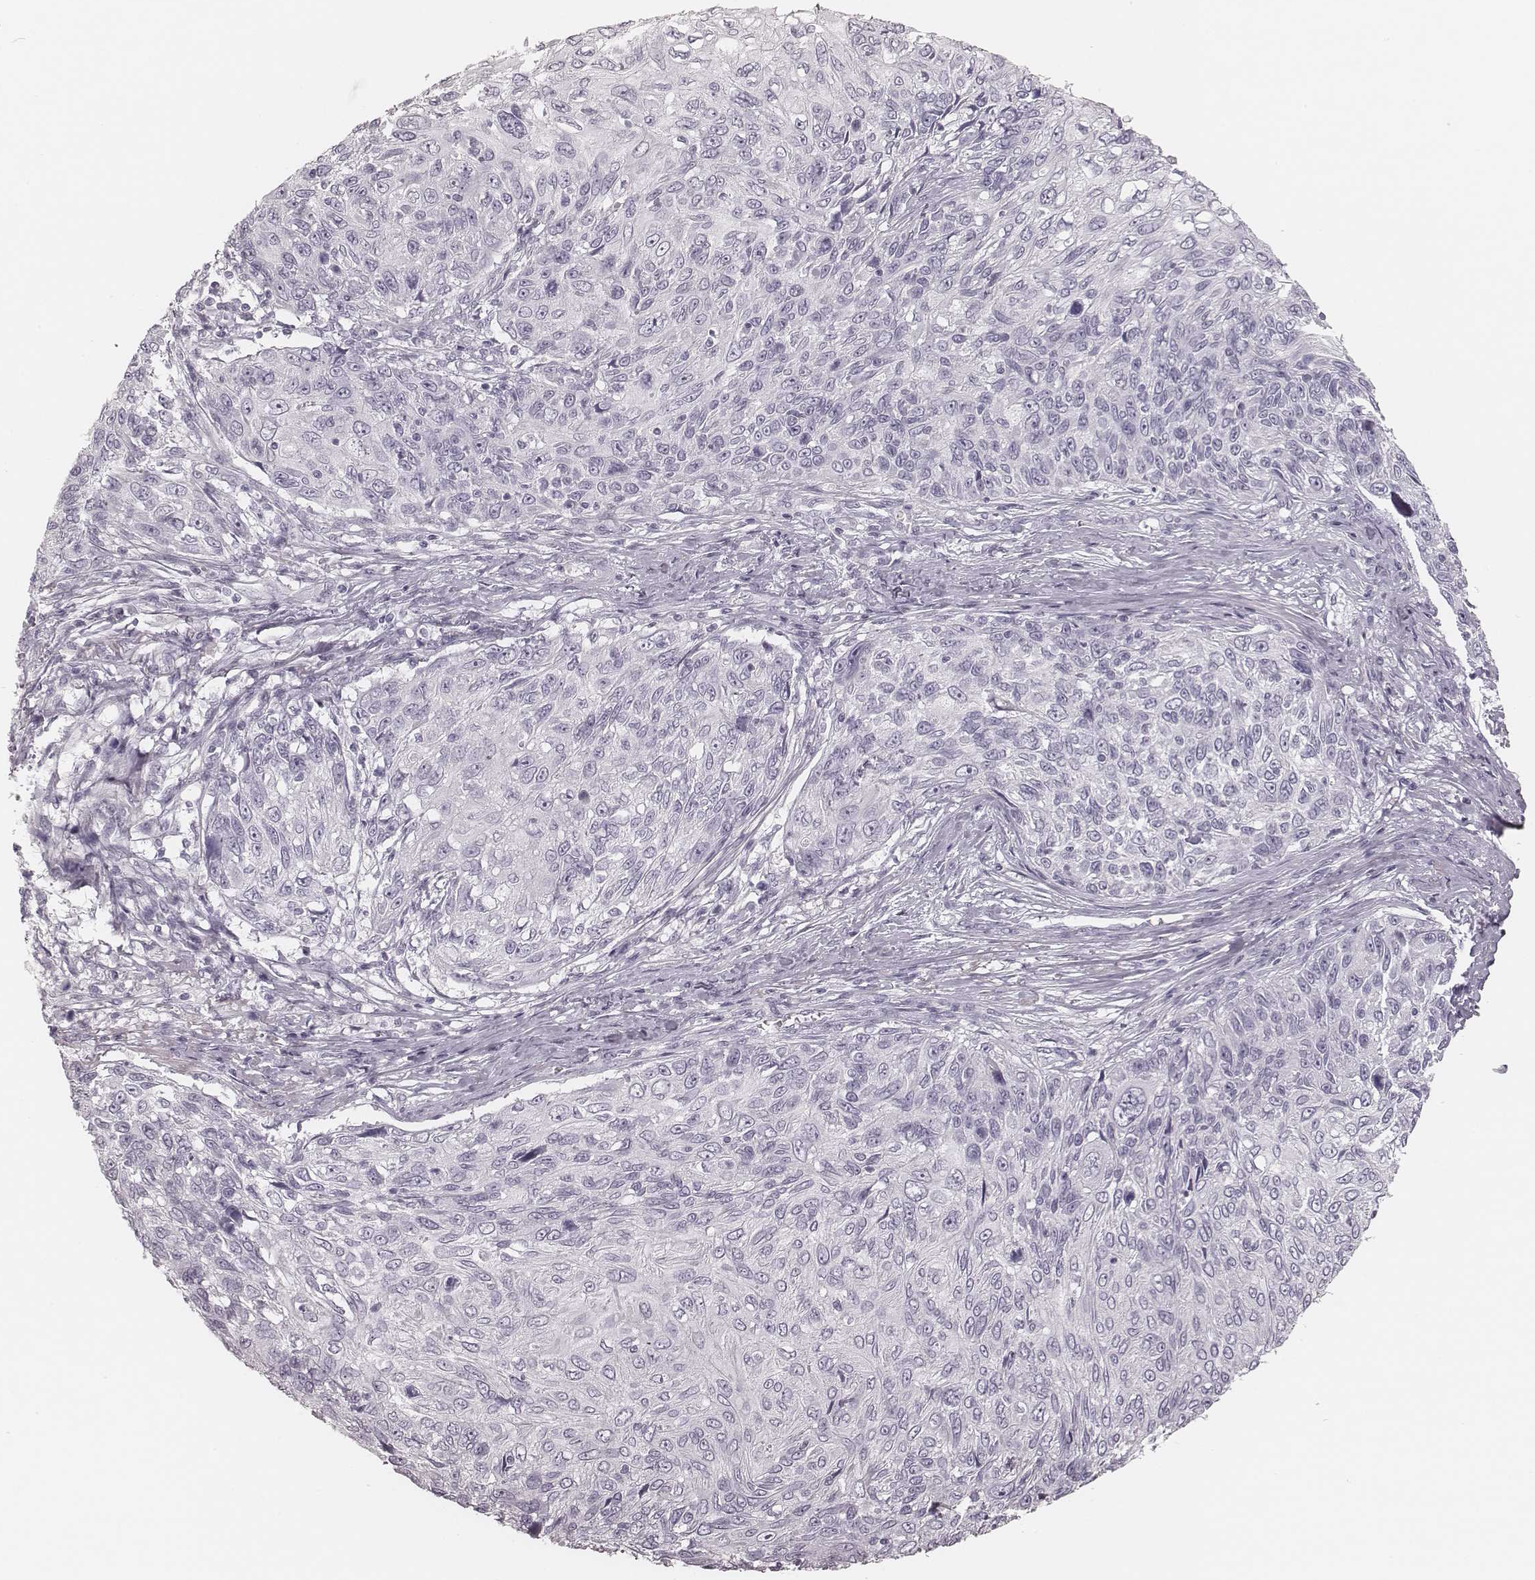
{"staining": {"intensity": "negative", "quantity": "none", "location": "none"}, "tissue": "skin cancer", "cell_type": "Tumor cells", "image_type": "cancer", "snomed": [{"axis": "morphology", "description": "Squamous cell carcinoma, NOS"}, {"axis": "topography", "description": "Skin"}], "caption": "A photomicrograph of human skin cancer is negative for staining in tumor cells. The staining is performed using DAB brown chromogen with nuclei counter-stained in using hematoxylin.", "gene": "MSX1", "patient": {"sex": "male", "age": 92}}